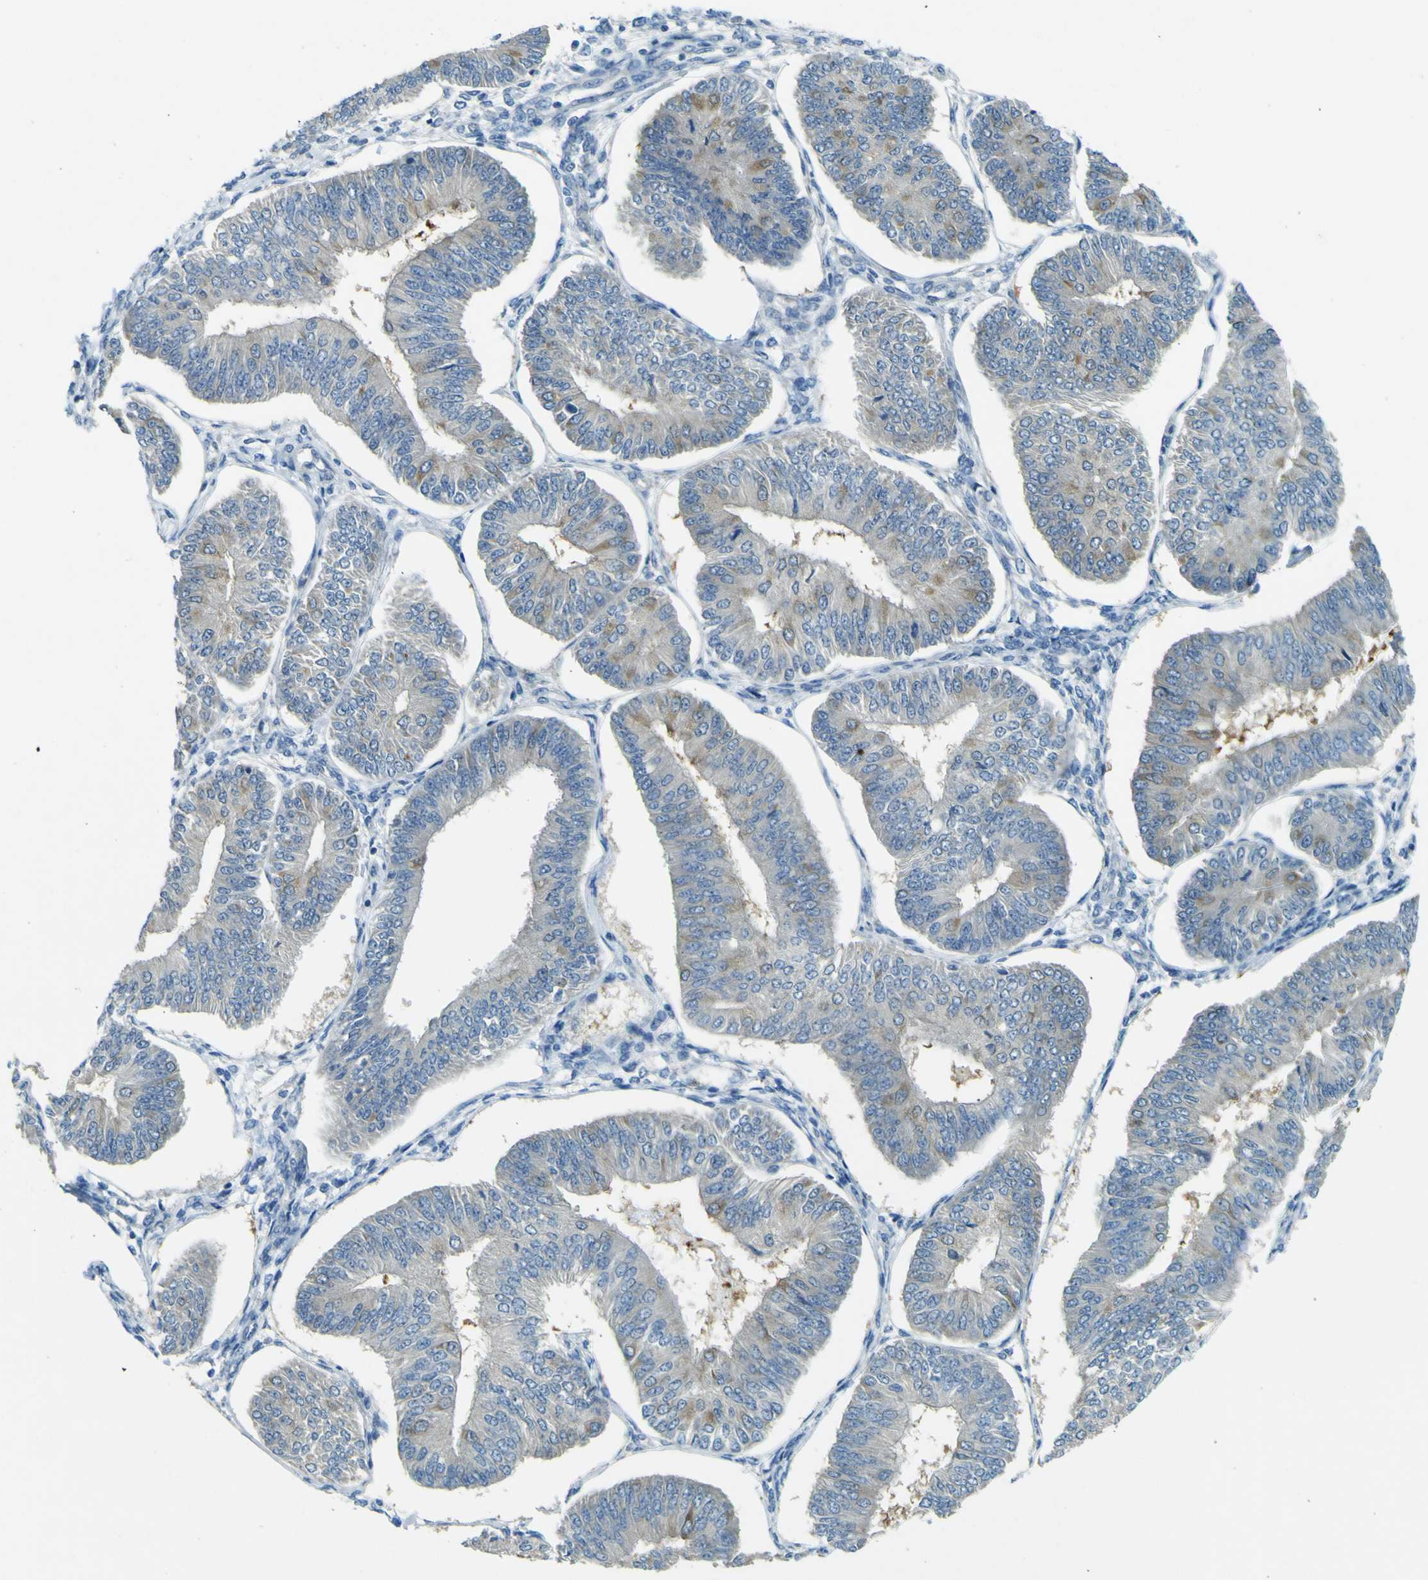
{"staining": {"intensity": "moderate", "quantity": "<25%", "location": "cytoplasmic/membranous"}, "tissue": "endometrial cancer", "cell_type": "Tumor cells", "image_type": "cancer", "snomed": [{"axis": "morphology", "description": "Adenocarcinoma, NOS"}, {"axis": "topography", "description": "Endometrium"}], "caption": "Immunohistochemistry (IHC) micrograph of neoplastic tissue: human adenocarcinoma (endometrial) stained using IHC exhibits low levels of moderate protein expression localized specifically in the cytoplasmic/membranous of tumor cells, appearing as a cytoplasmic/membranous brown color.", "gene": "SORCS1", "patient": {"sex": "female", "age": 58}}